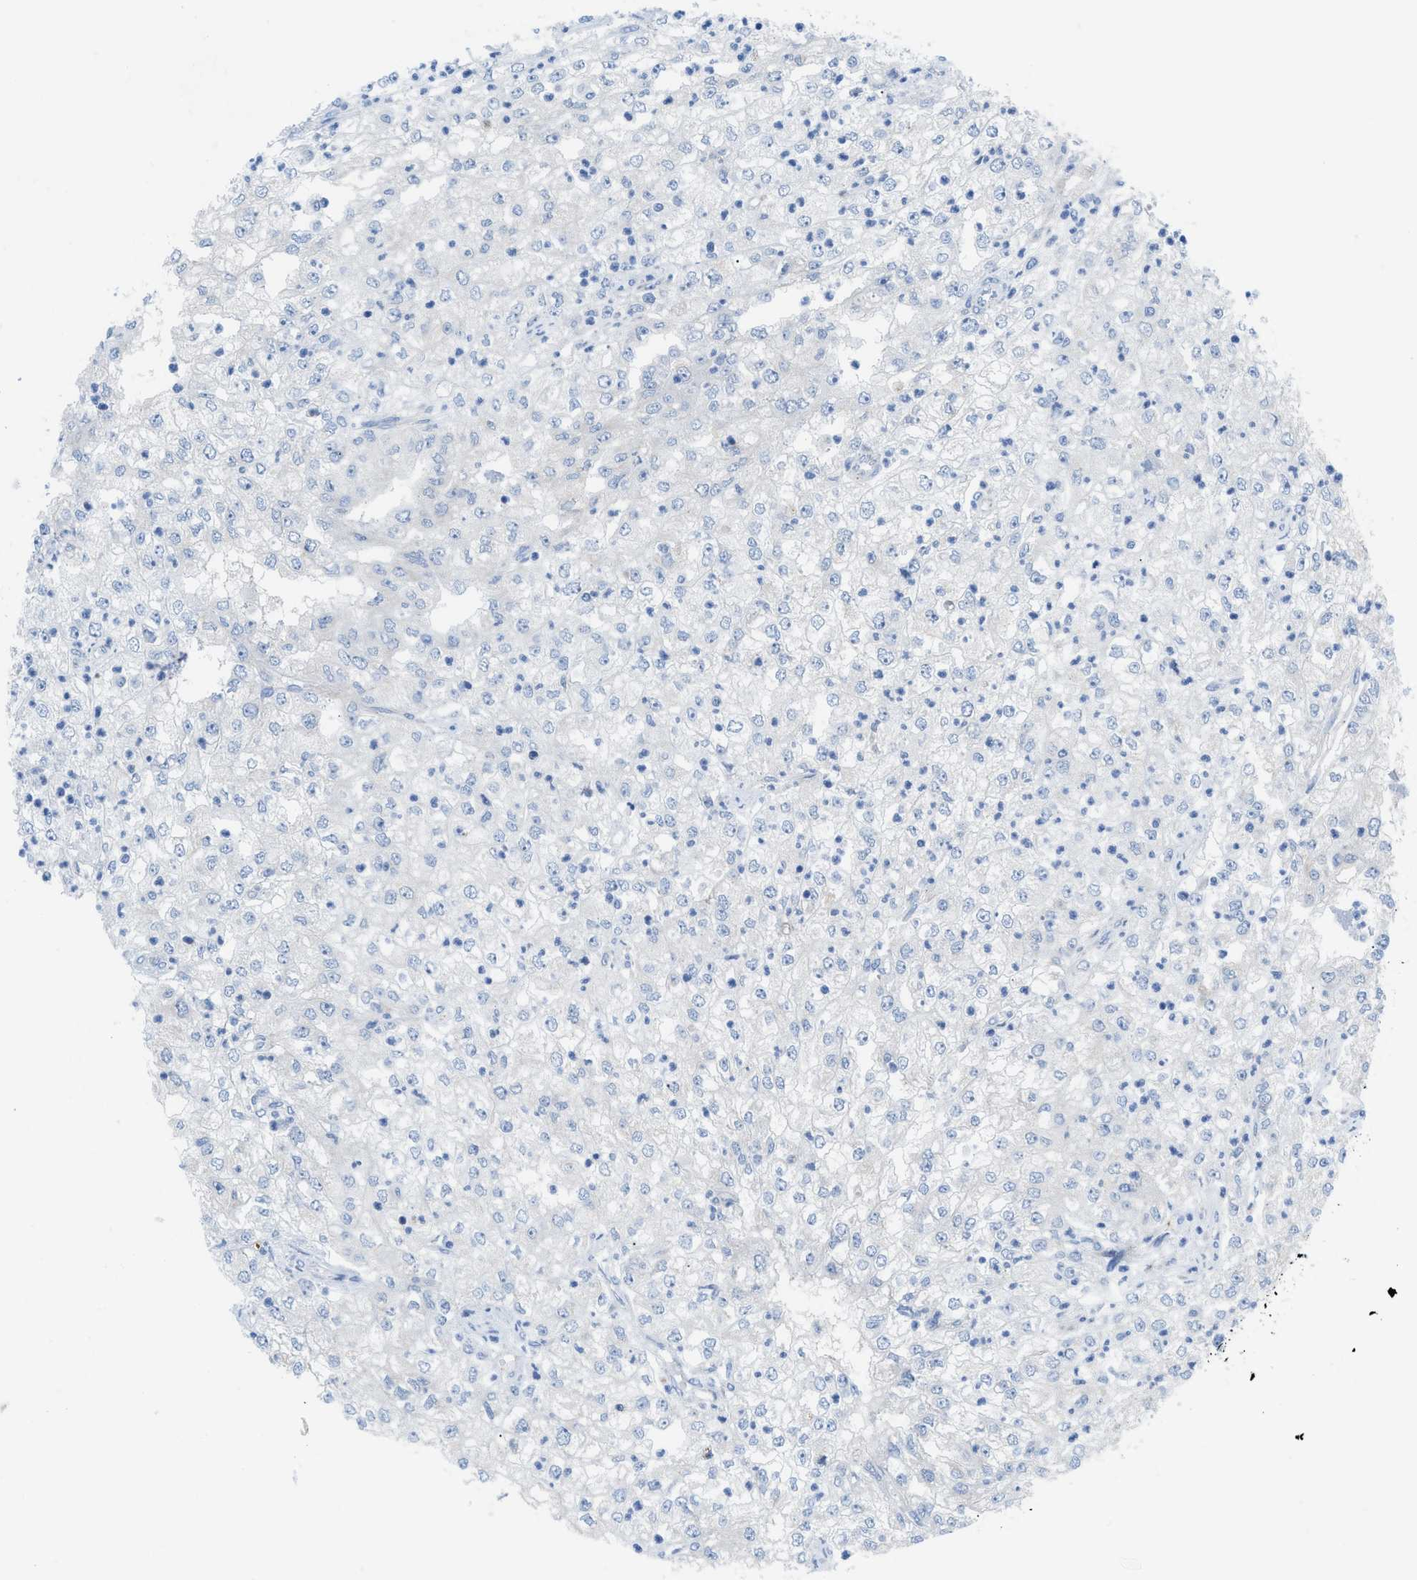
{"staining": {"intensity": "negative", "quantity": "none", "location": "none"}, "tissue": "renal cancer", "cell_type": "Tumor cells", "image_type": "cancer", "snomed": [{"axis": "morphology", "description": "Adenocarcinoma, NOS"}, {"axis": "topography", "description": "Kidney"}], "caption": "Renal cancer (adenocarcinoma) was stained to show a protein in brown. There is no significant expression in tumor cells.", "gene": "RBBP9", "patient": {"sex": "female", "age": 54}}